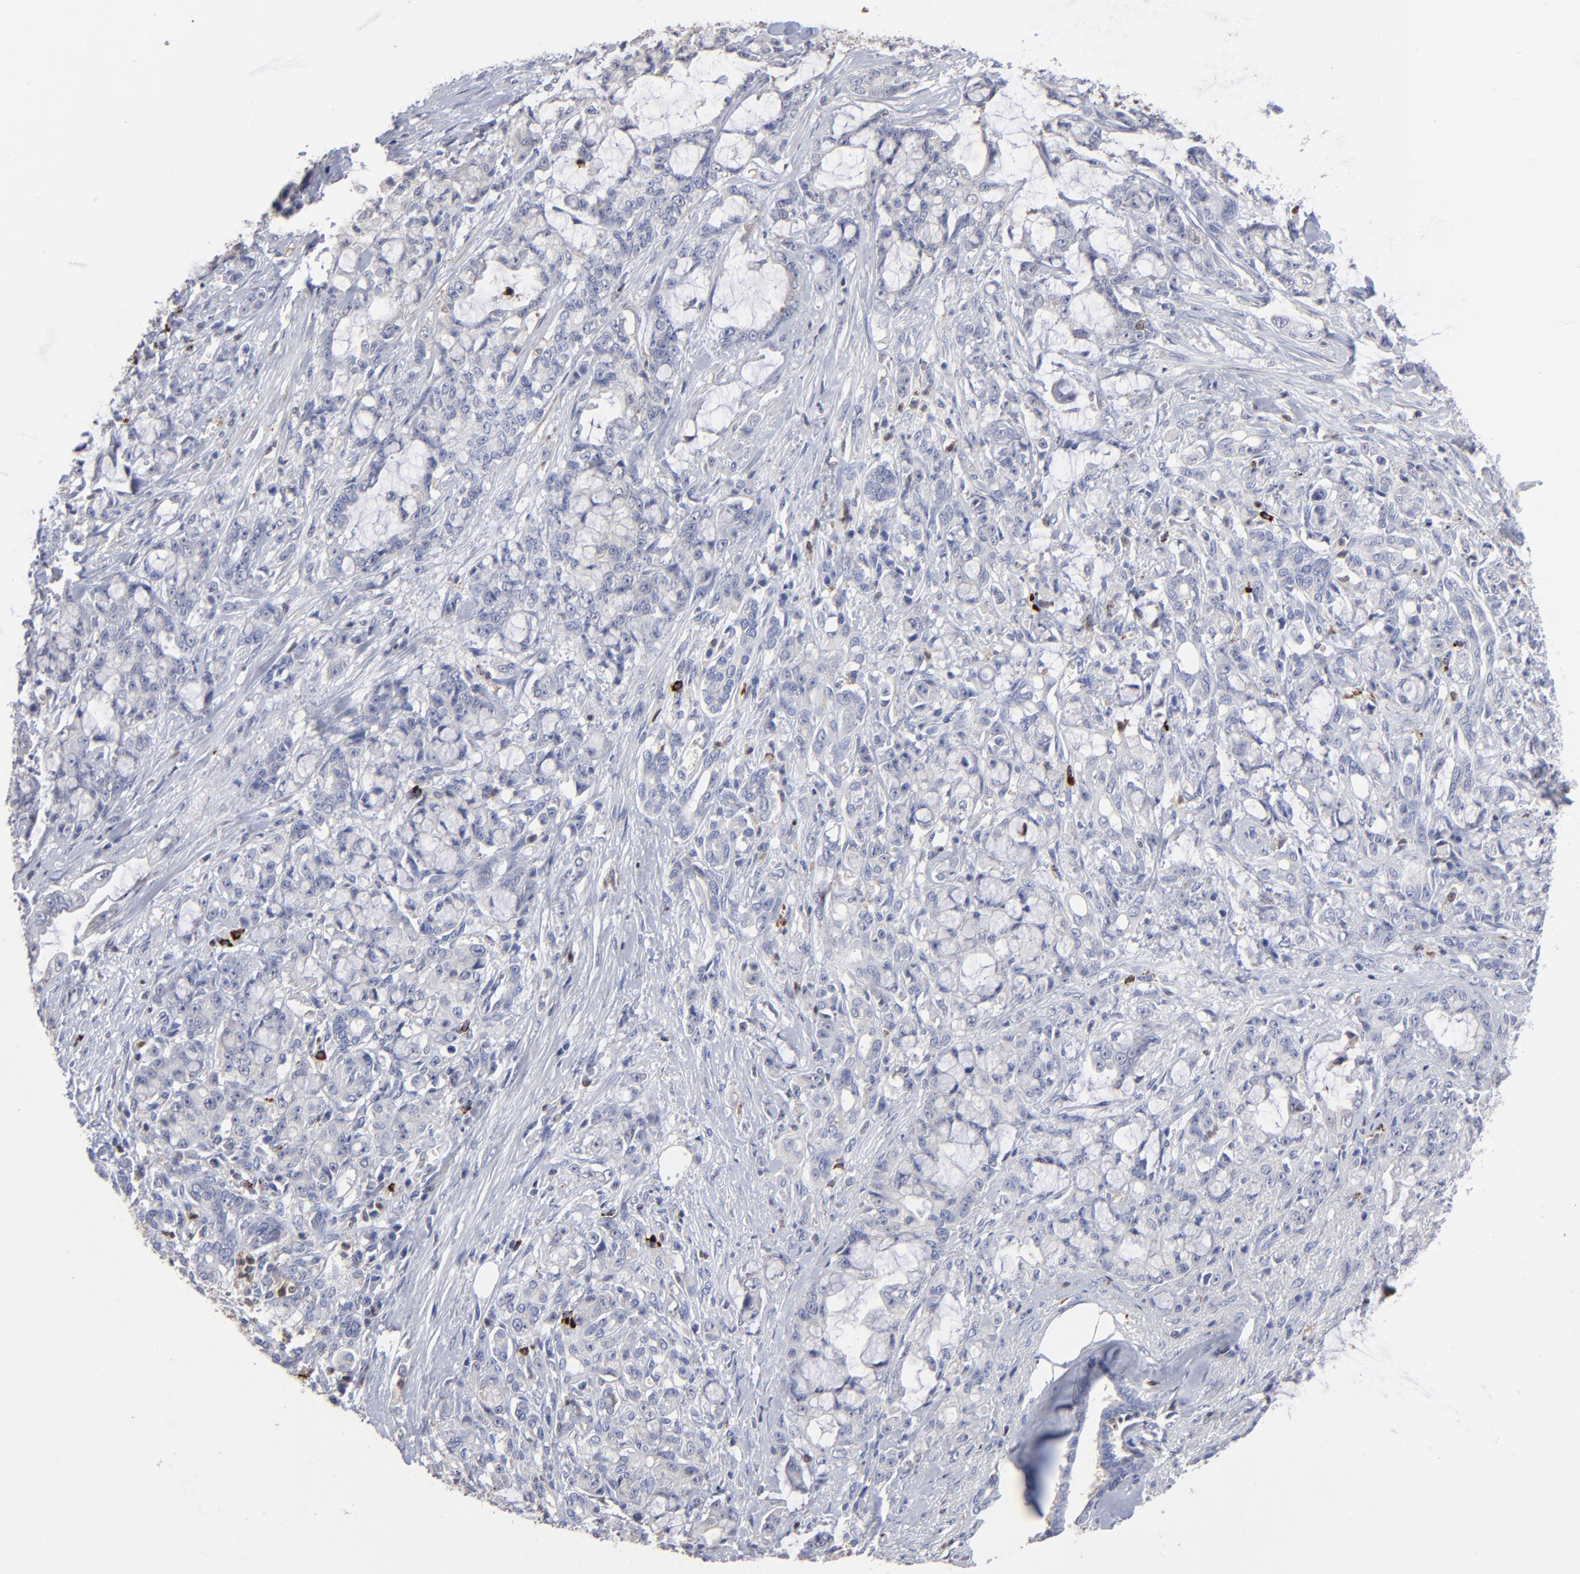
{"staining": {"intensity": "negative", "quantity": "none", "location": "none"}, "tissue": "pancreatic cancer", "cell_type": "Tumor cells", "image_type": "cancer", "snomed": [{"axis": "morphology", "description": "Adenocarcinoma, NOS"}, {"axis": "topography", "description": "Pancreas"}], "caption": "This is a image of immunohistochemistry (IHC) staining of pancreatic cancer, which shows no expression in tumor cells.", "gene": "TBXT", "patient": {"sex": "female", "age": 73}}